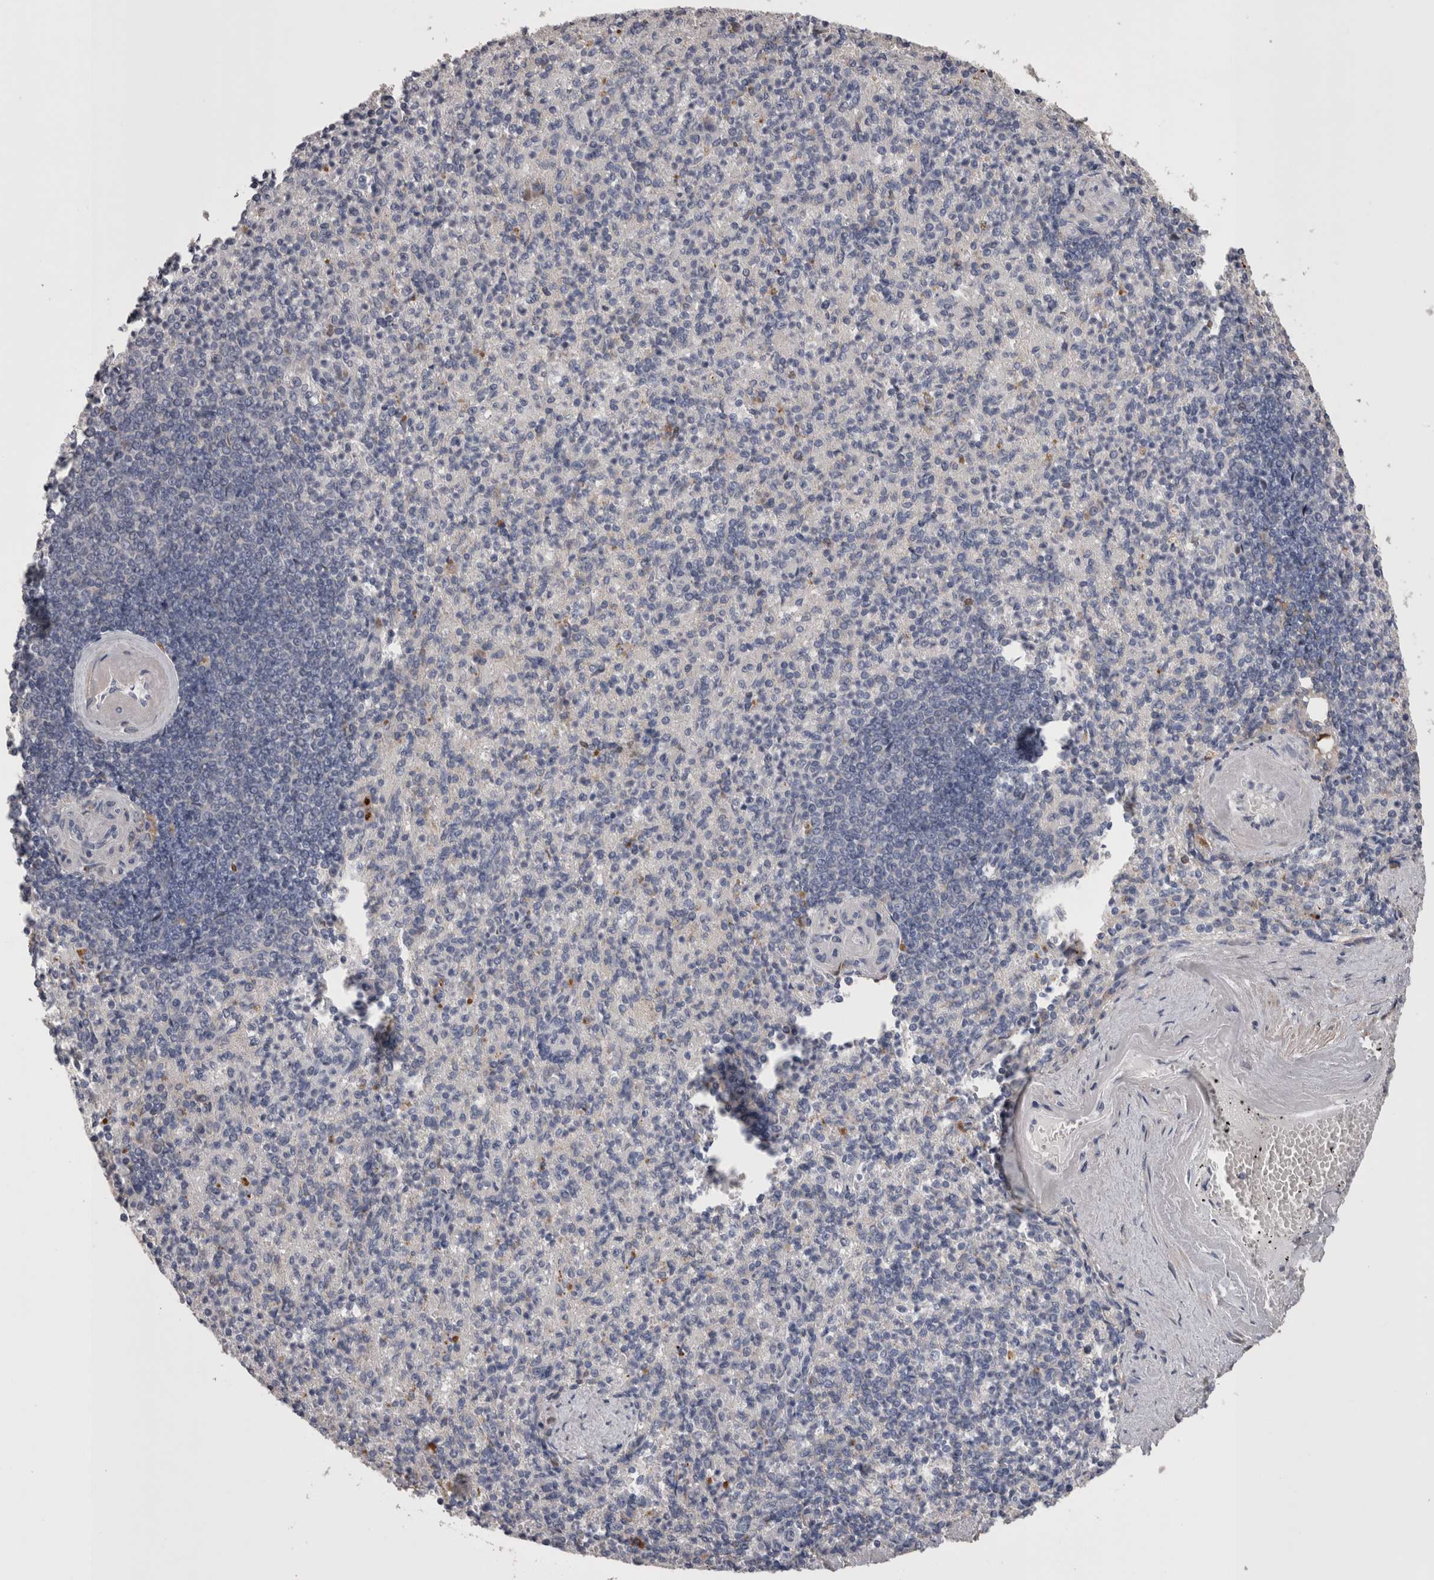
{"staining": {"intensity": "negative", "quantity": "none", "location": "none"}, "tissue": "spleen", "cell_type": "Cells in red pulp", "image_type": "normal", "snomed": [{"axis": "morphology", "description": "Normal tissue, NOS"}, {"axis": "topography", "description": "Spleen"}], "caption": "Immunohistochemistry (IHC) photomicrograph of normal spleen: spleen stained with DAB (3,3'-diaminobenzidine) shows no significant protein expression in cells in red pulp. (Immunohistochemistry, brightfield microscopy, high magnification).", "gene": "STC1", "patient": {"sex": "female", "age": 74}}